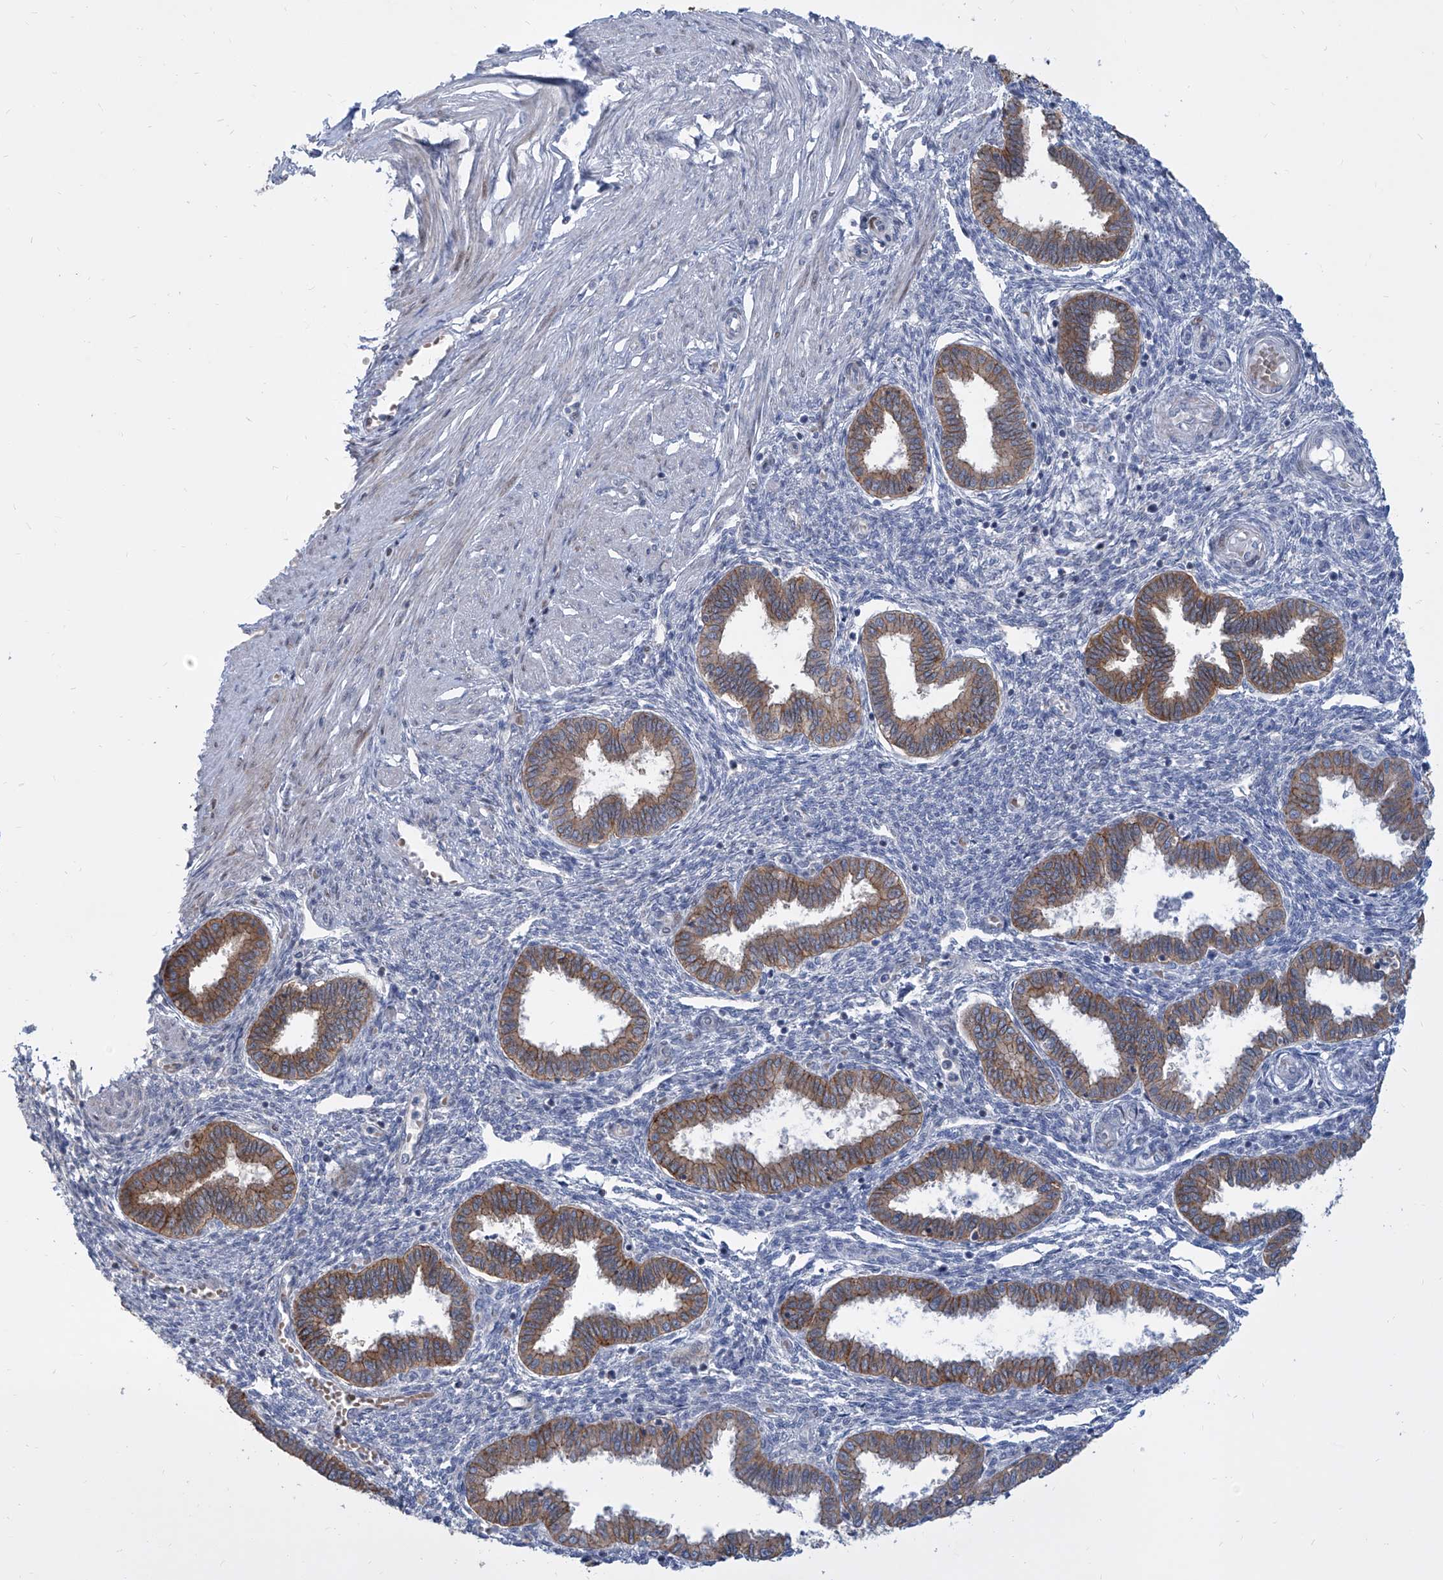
{"staining": {"intensity": "negative", "quantity": "none", "location": "none"}, "tissue": "endometrium", "cell_type": "Cells in endometrial stroma", "image_type": "normal", "snomed": [{"axis": "morphology", "description": "Normal tissue, NOS"}, {"axis": "topography", "description": "Endometrium"}], "caption": "Cells in endometrial stroma are negative for protein expression in unremarkable human endometrium.", "gene": "LRRC1", "patient": {"sex": "female", "age": 33}}